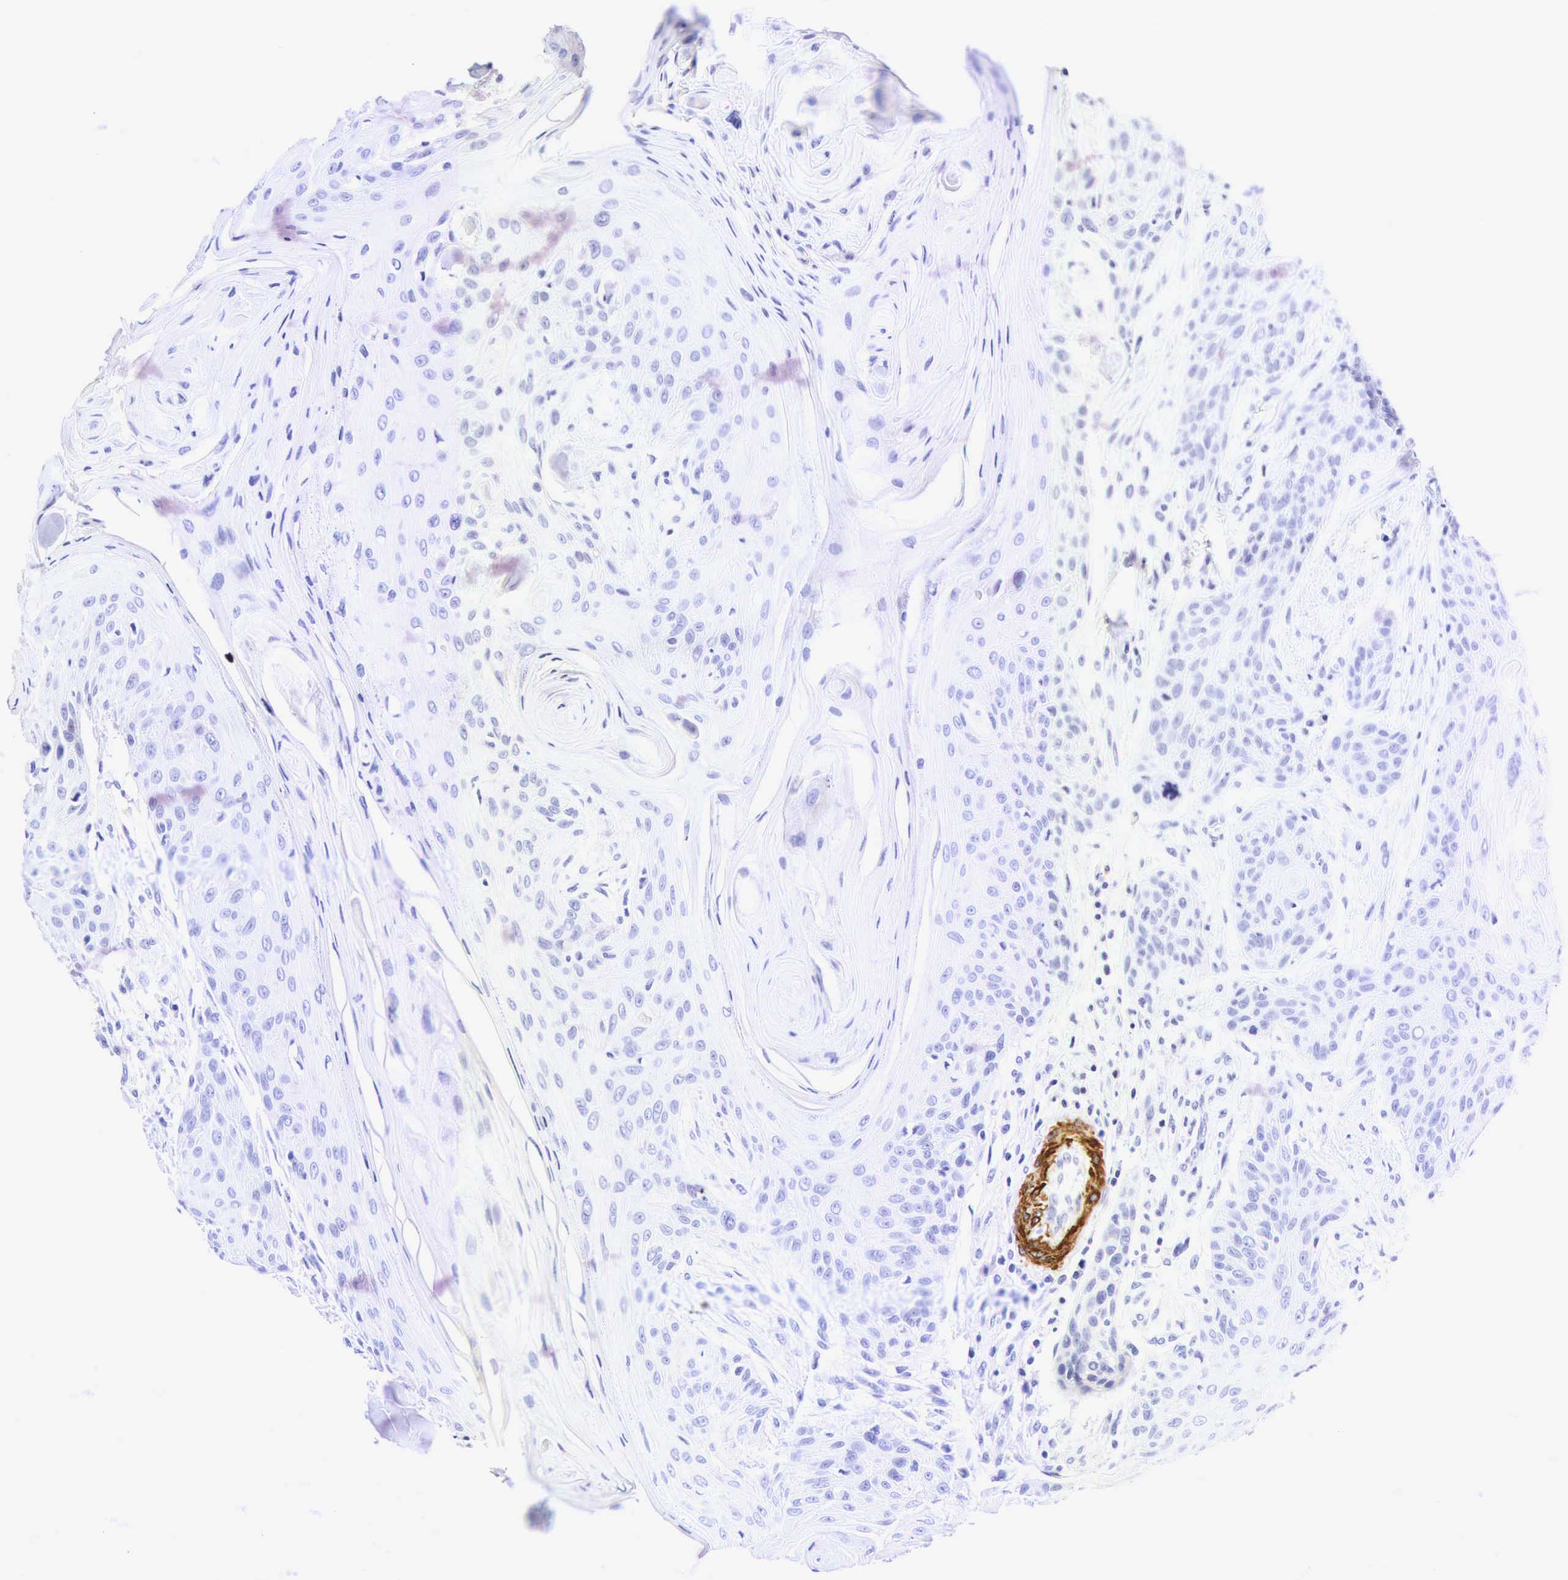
{"staining": {"intensity": "negative", "quantity": "none", "location": "none"}, "tissue": "head and neck cancer", "cell_type": "Tumor cells", "image_type": "cancer", "snomed": [{"axis": "morphology", "description": "Squamous cell carcinoma, NOS"}, {"axis": "morphology", "description": "Squamous cell carcinoma, metastatic, NOS"}, {"axis": "topography", "description": "Lymph node"}, {"axis": "topography", "description": "Salivary gland"}, {"axis": "topography", "description": "Head-Neck"}], "caption": "Tumor cells show no significant positivity in squamous cell carcinoma (head and neck).", "gene": "CALD1", "patient": {"sex": "female", "age": 74}}